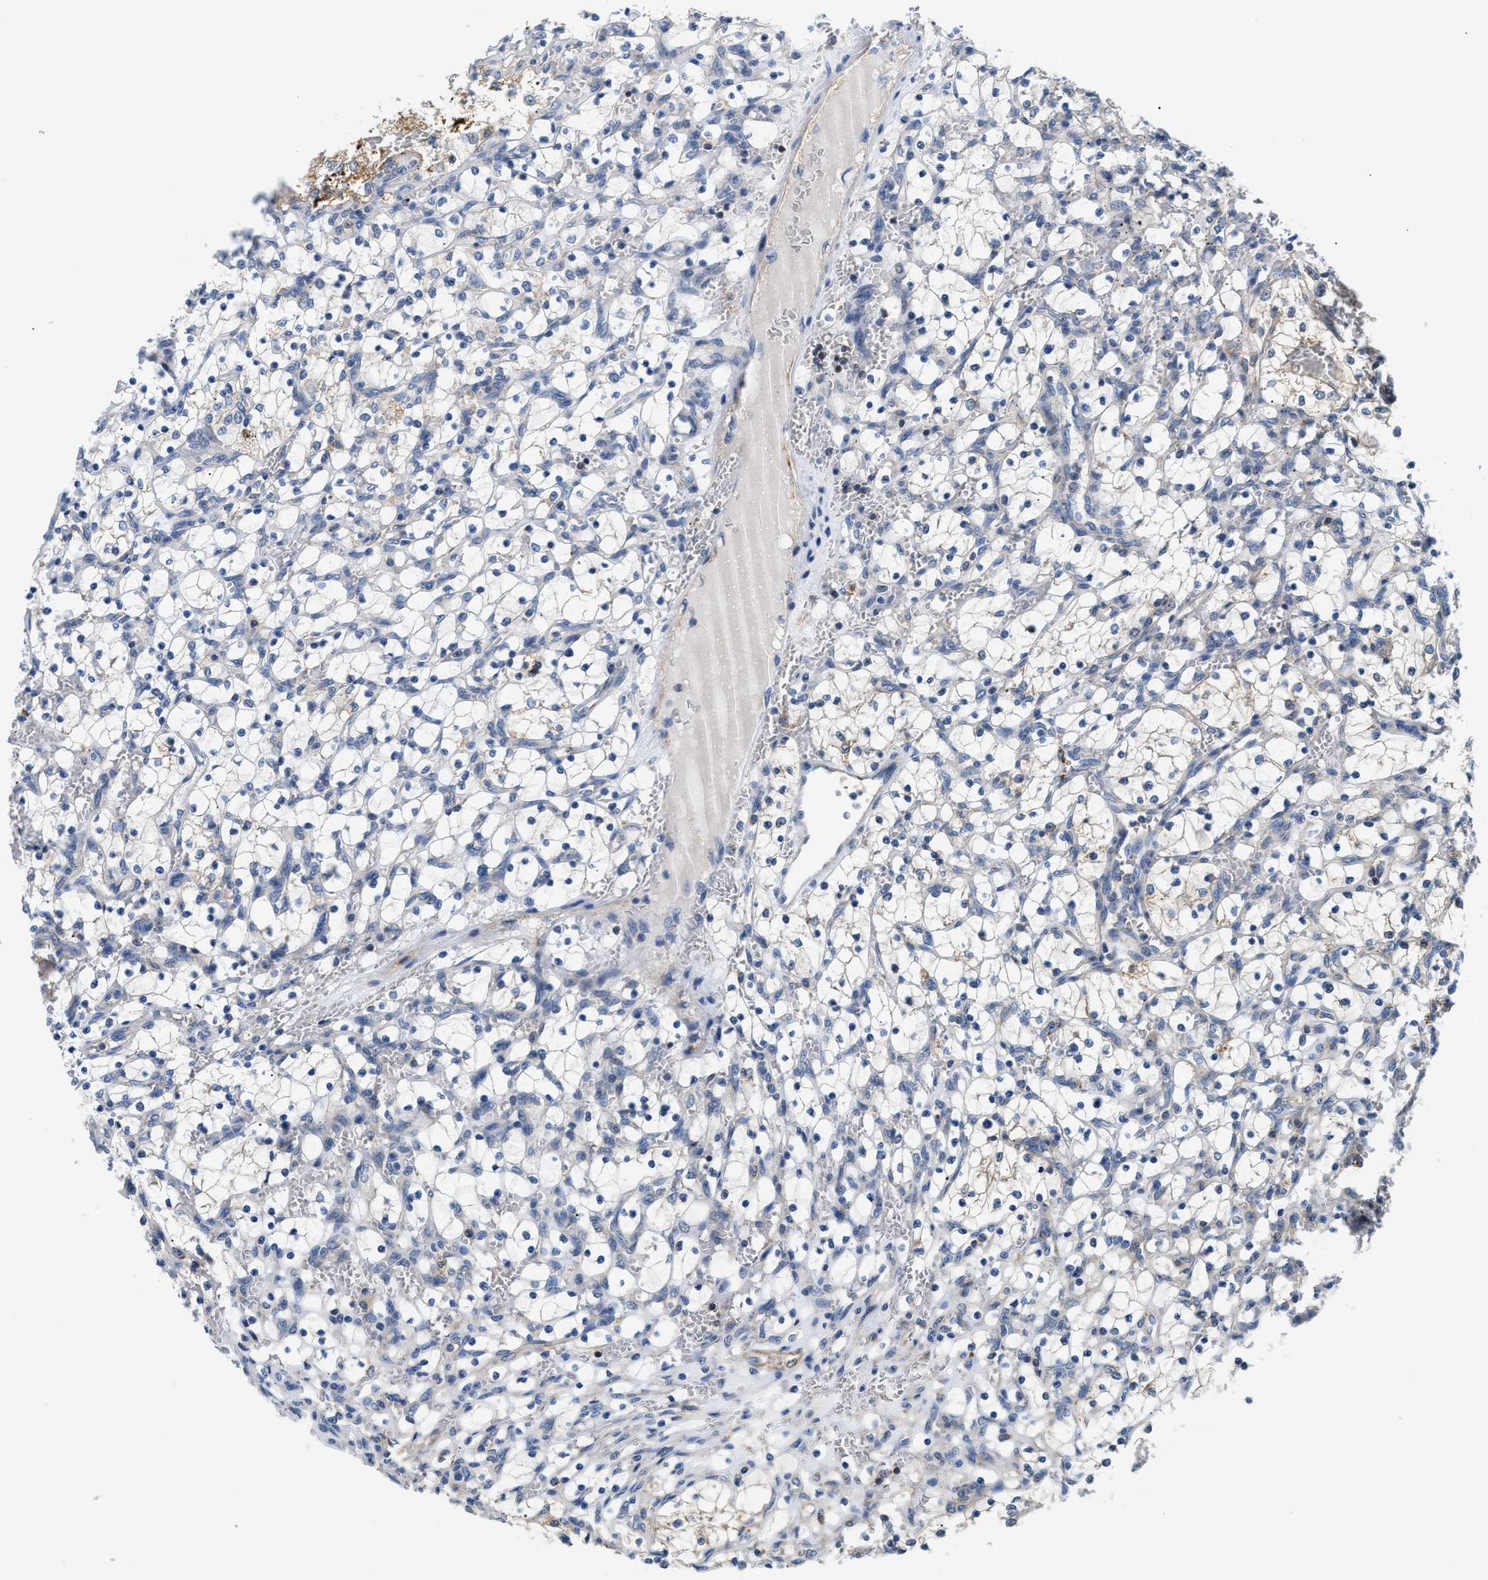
{"staining": {"intensity": "negative", "quantity": "none", "location": "none"}, "tissue": "renal cancer", "cell_type": "Tumor cells", "image_type": "cancer", "snomed": [{"axis": "morphology", "description": "Adenocarcinoma, NOS"}, {"axis": "topography", "description": "Kidney"}], "caption": "This is a photomicrograph of immunohistochemistry (IHC) staining of renal cancer (adenocarcinoma), which shows no expression in tumor cells. (DAB (3,3'-diaminobenzidine) IHC, high magnification).", "gene": "CCM2", "patient": {"sex": "female", "age": 69}}